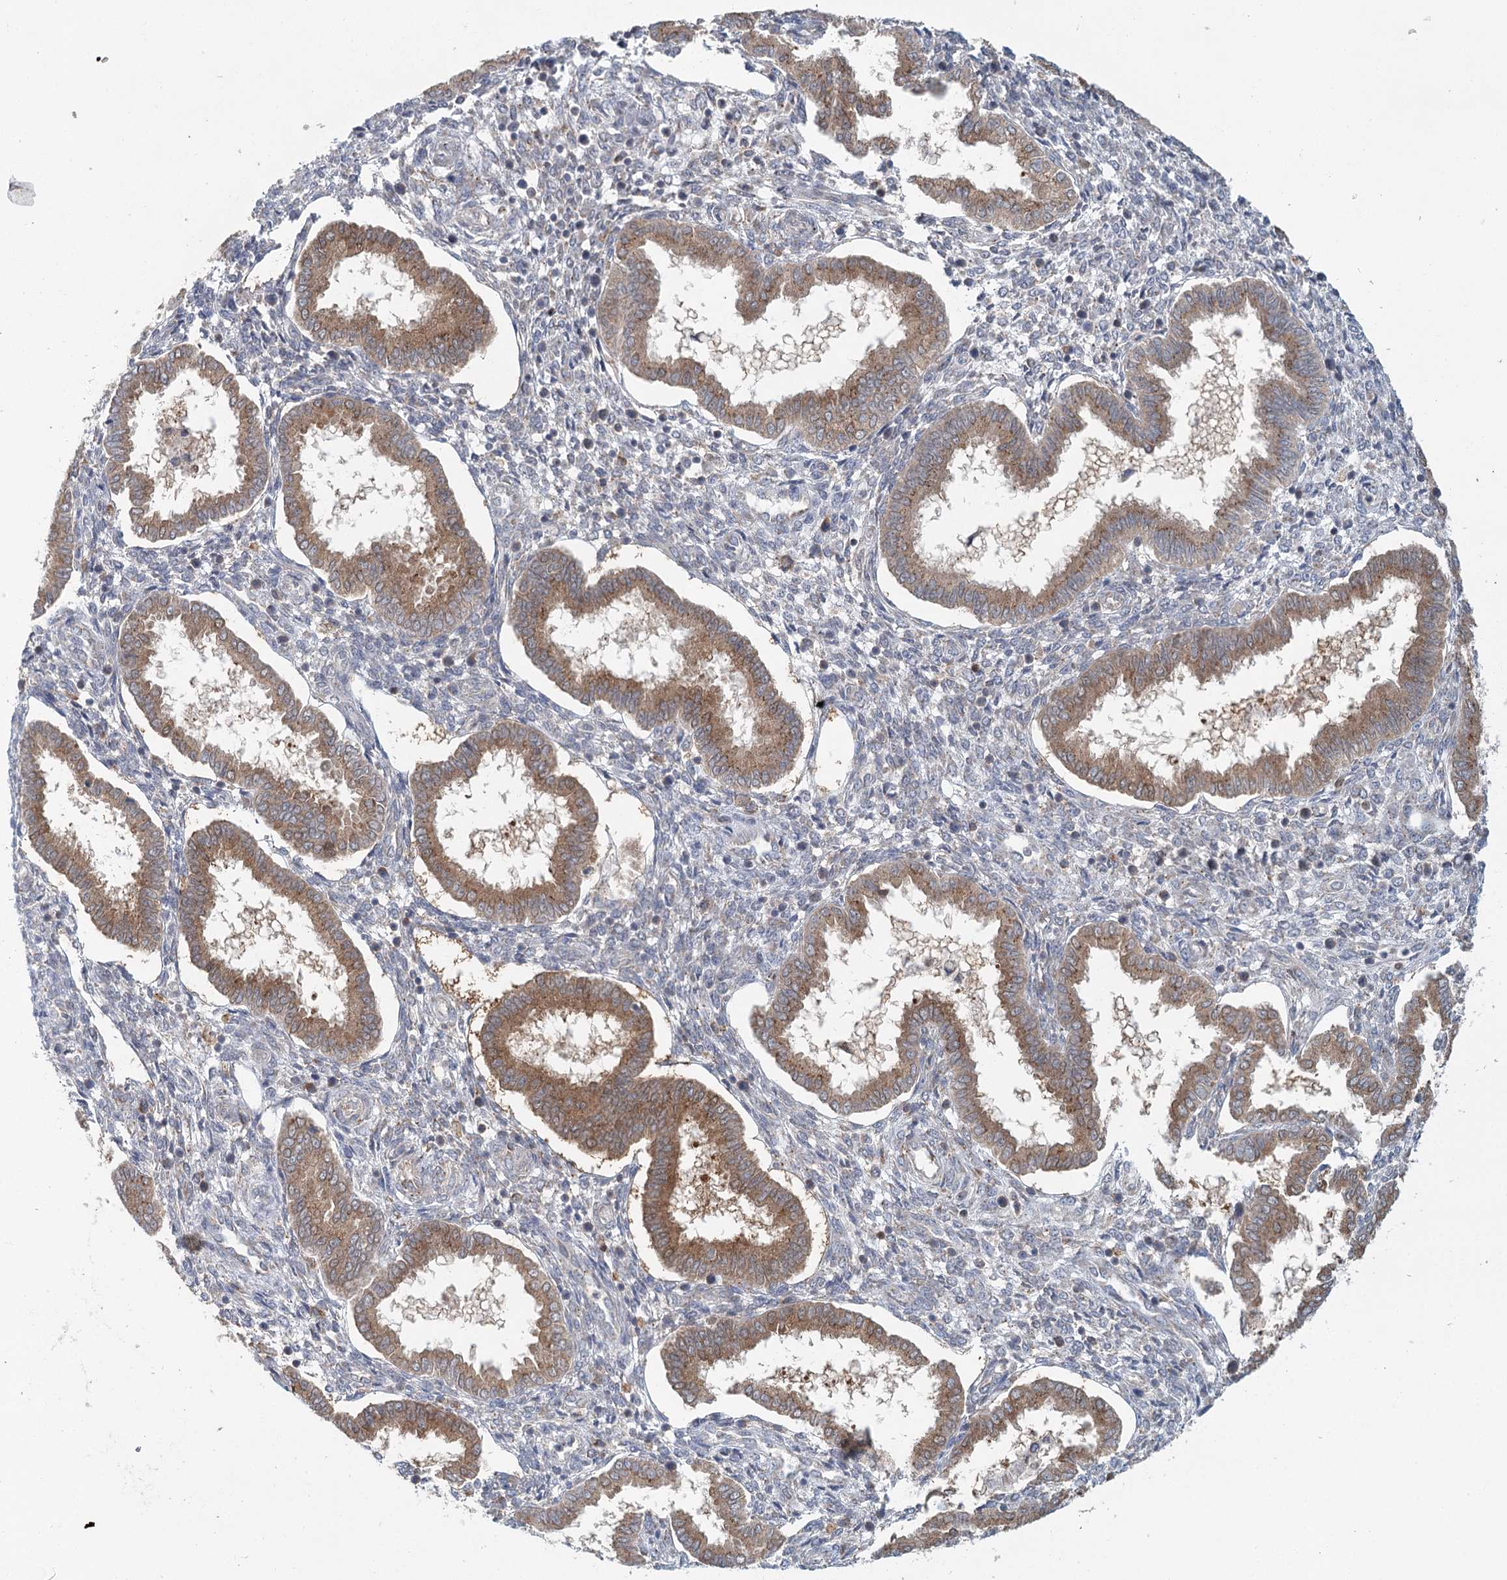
{"staining": {"intensity": "negative", "quantity": "none", "location": "none"}, "tissue": "endometrium", "cell_type": "Cells in endometrial stroma", "image_type": "normal", "snomed": [{"axis": "morphology", "description": "Normal tissue, NOS"}, {"axis": "topography", "description": "Endometrium"}], "caption": "This is an IHC micrograph of normal human endometrium. There is no staining in cells in endometrial stroma.", "gene": "ADK", "patient": {"sex": "female", "age": 24}}